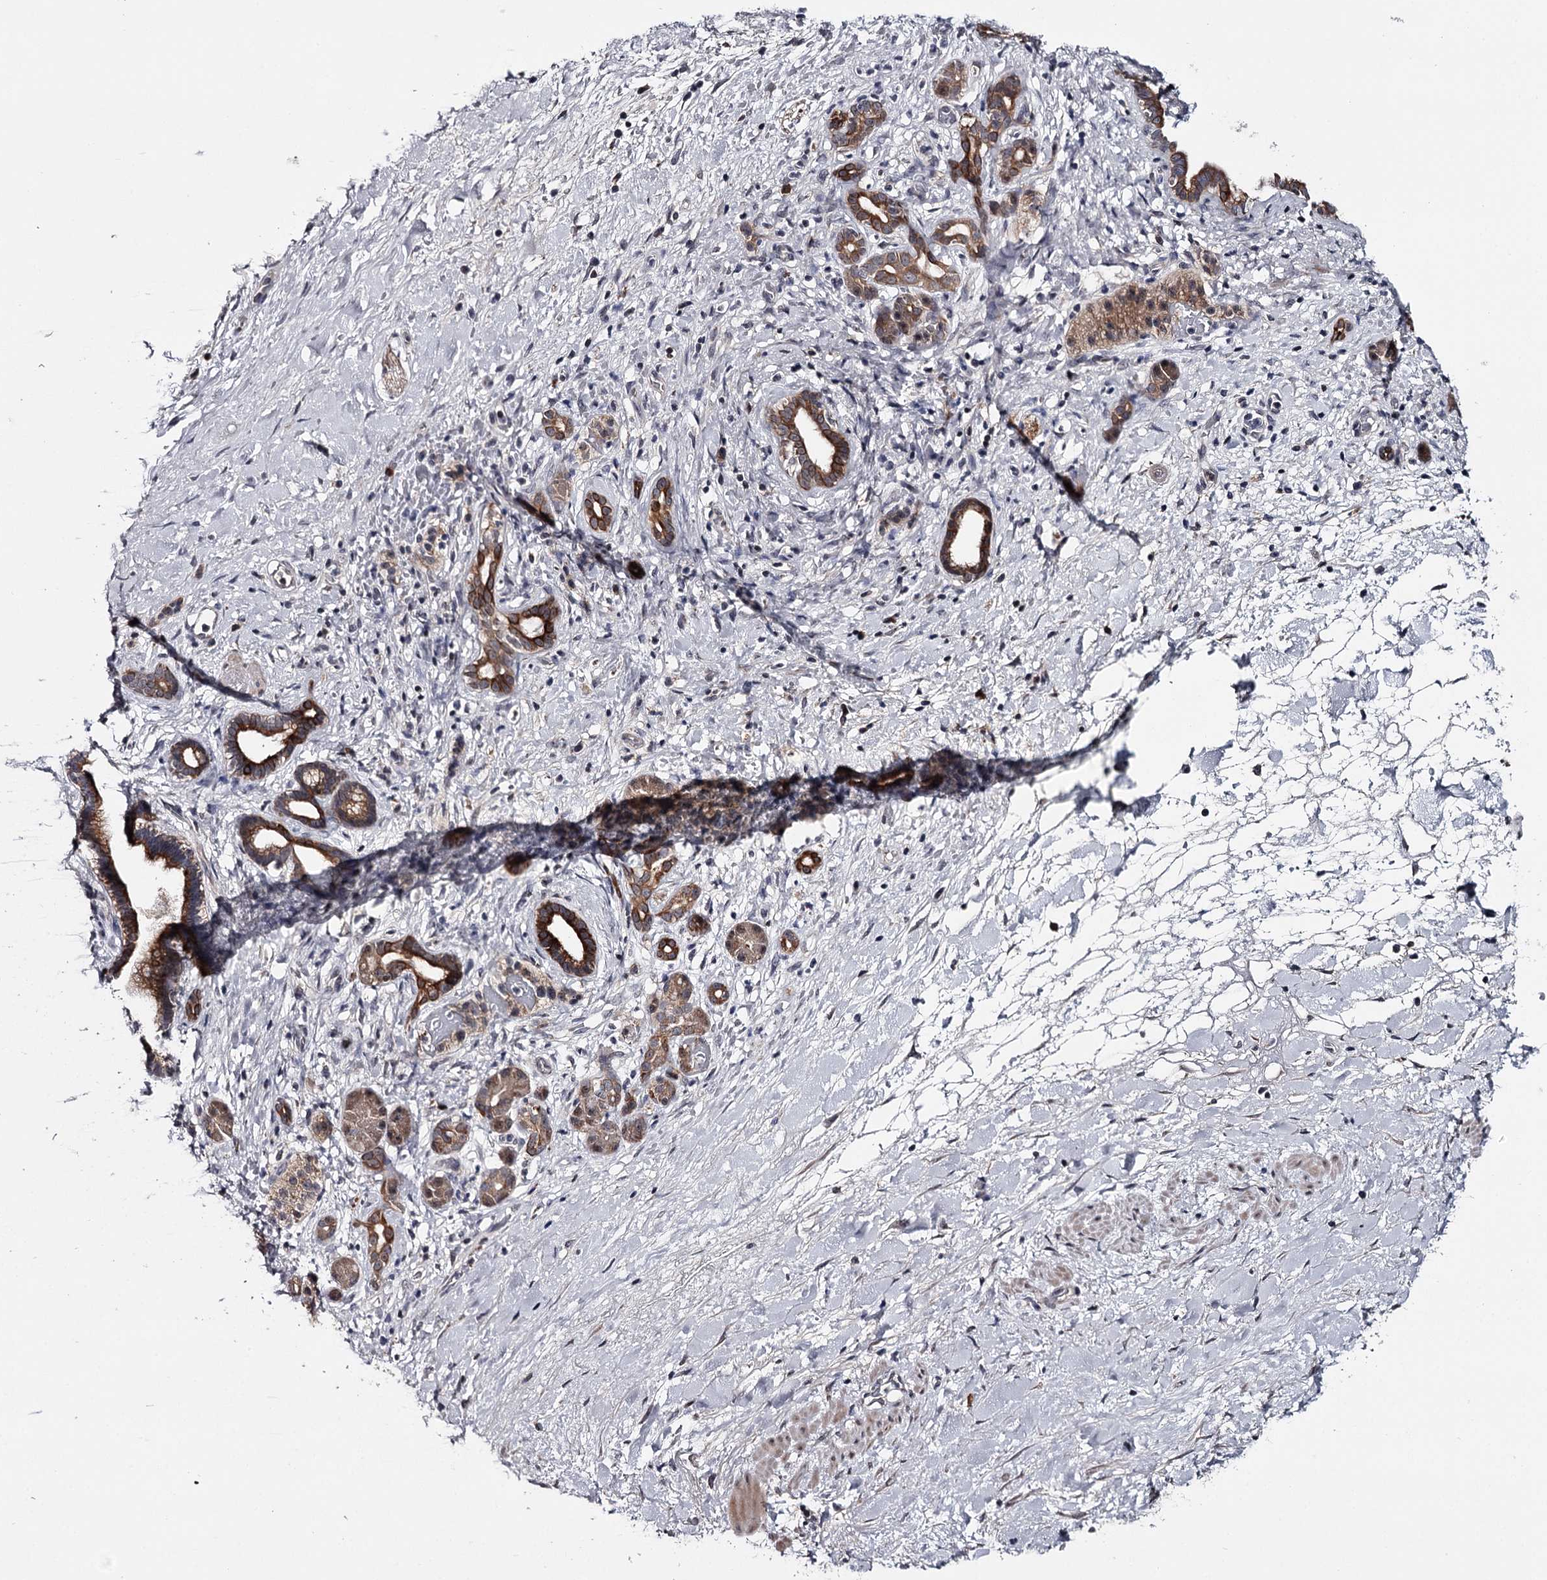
{"staining": {"intensity": "moderate", "quantity": ">75%", "location": "cytoplasmic/membranous"}, "tissue": "pancreatic cancer", "cell_type": "Tumor cells", "image_type": "cancer", "snomed": [{"axis": "morphology", "description": "Normal tissue, NOS"}, {"axis": "morphology", "description": "Adenocarcinoma, NOS"}, {"axis": "topography", "description": "Pancreas"}, {"axis": "topography", "description": "Peripheral nerve tissue"}], "caption": "Protein expression analysis of human adenocarcinoma (pancreatic) reveals moderate cytoplasmic/membranous staining in about >75% of tumor cells.", "gene": "GTSF1", "patient": {"sex": "female", "age": 77}}